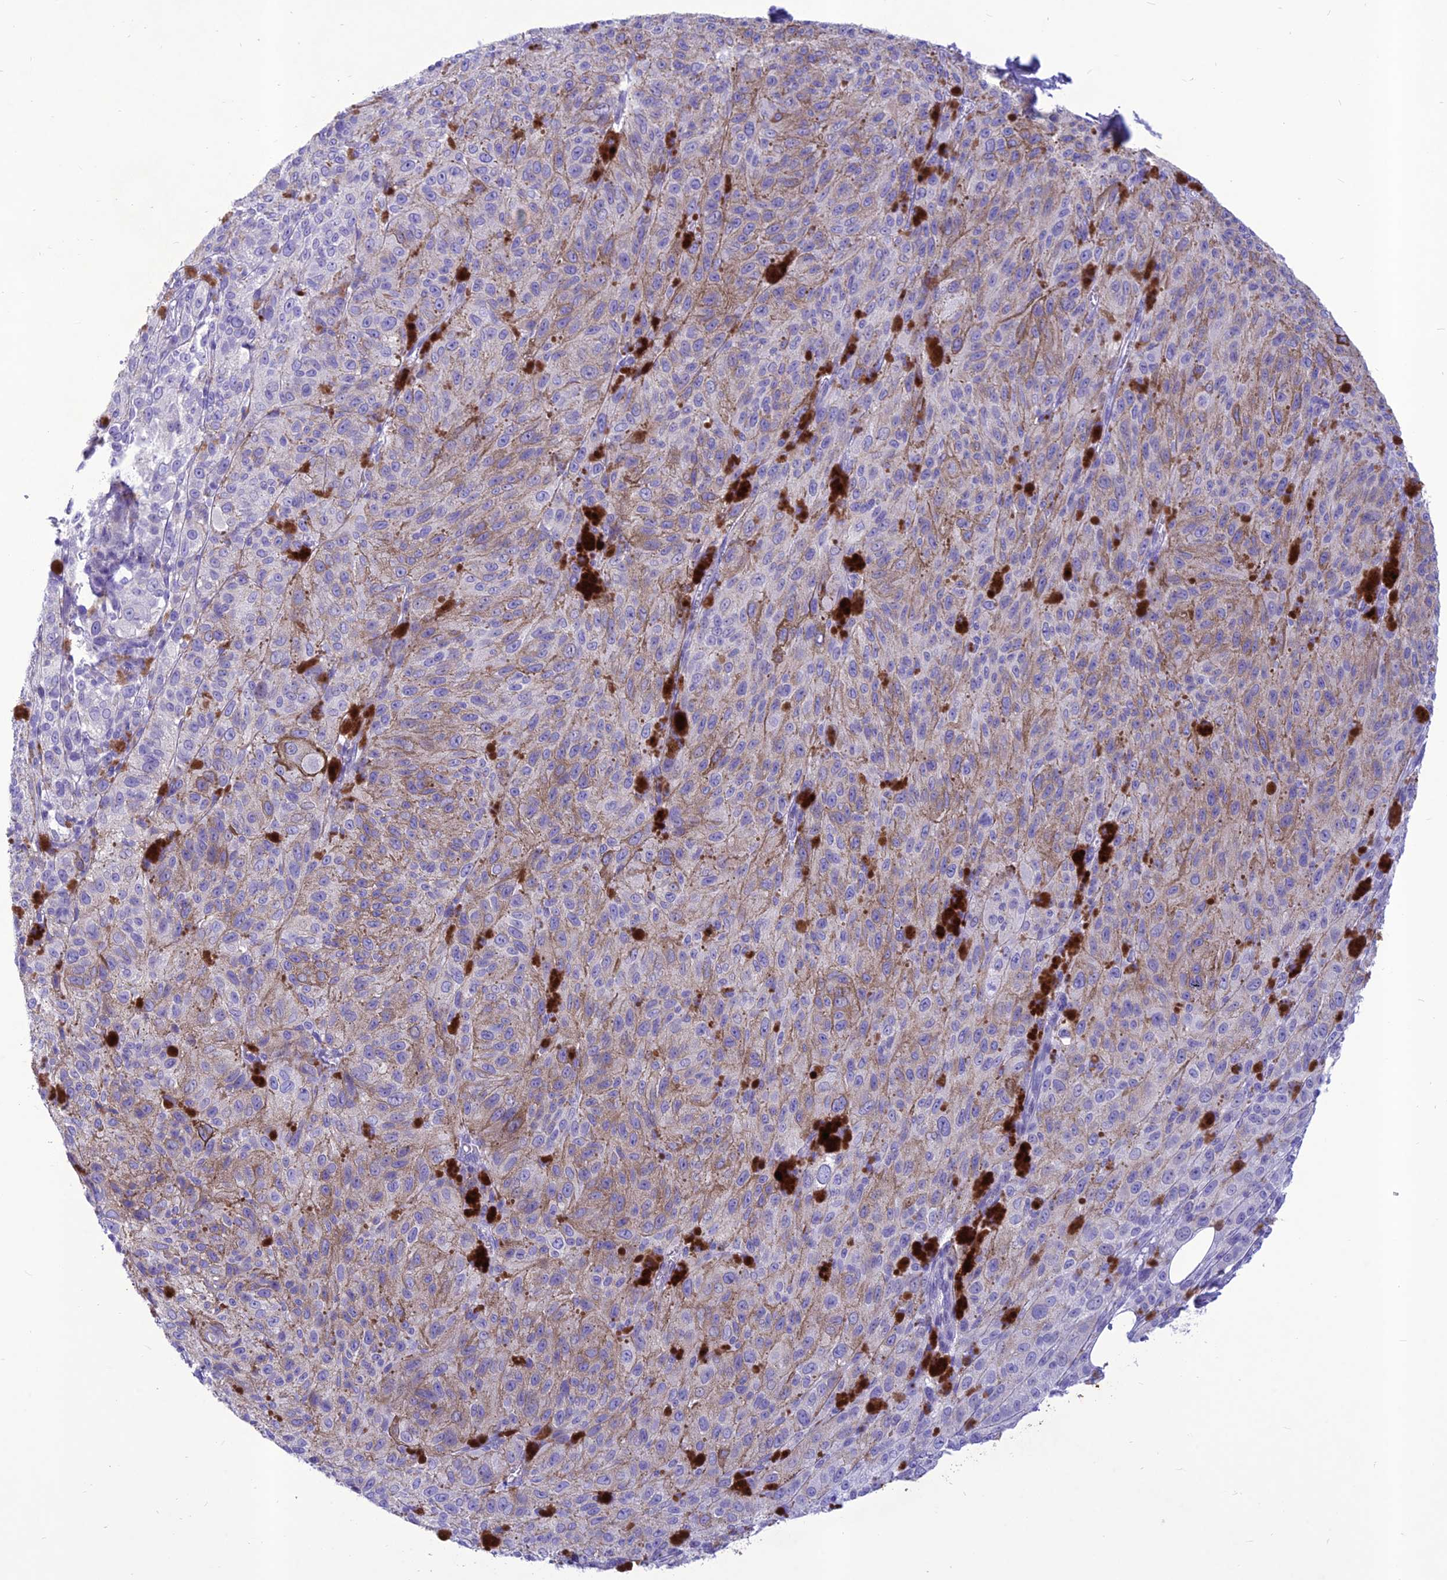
{"staining": {"intensity": "weak", "quantity": "25%-75%", "location": "cytoplasmic/membranous"}, "tissue": "melanoma", "cell_type": "Tumor cells", "image_type": "cancer", "snomed": [{"axis": "morphology", "description": "Malignant melanoma, NOS"}, {"axis": "topography", "description": "Skin"}], "caption": "Protein expression by immunohistochemistry (IHC) reveals weak cytoplasmic/membranous expression in about 25%-75% of tumor cells in melanoma. Using DAB (brown) and hematoxylin (blue) stains, captured at high magnification using brightfield microscopy.", "gene": "IFT172", "patient": {"sex": "female", "age": 52}}